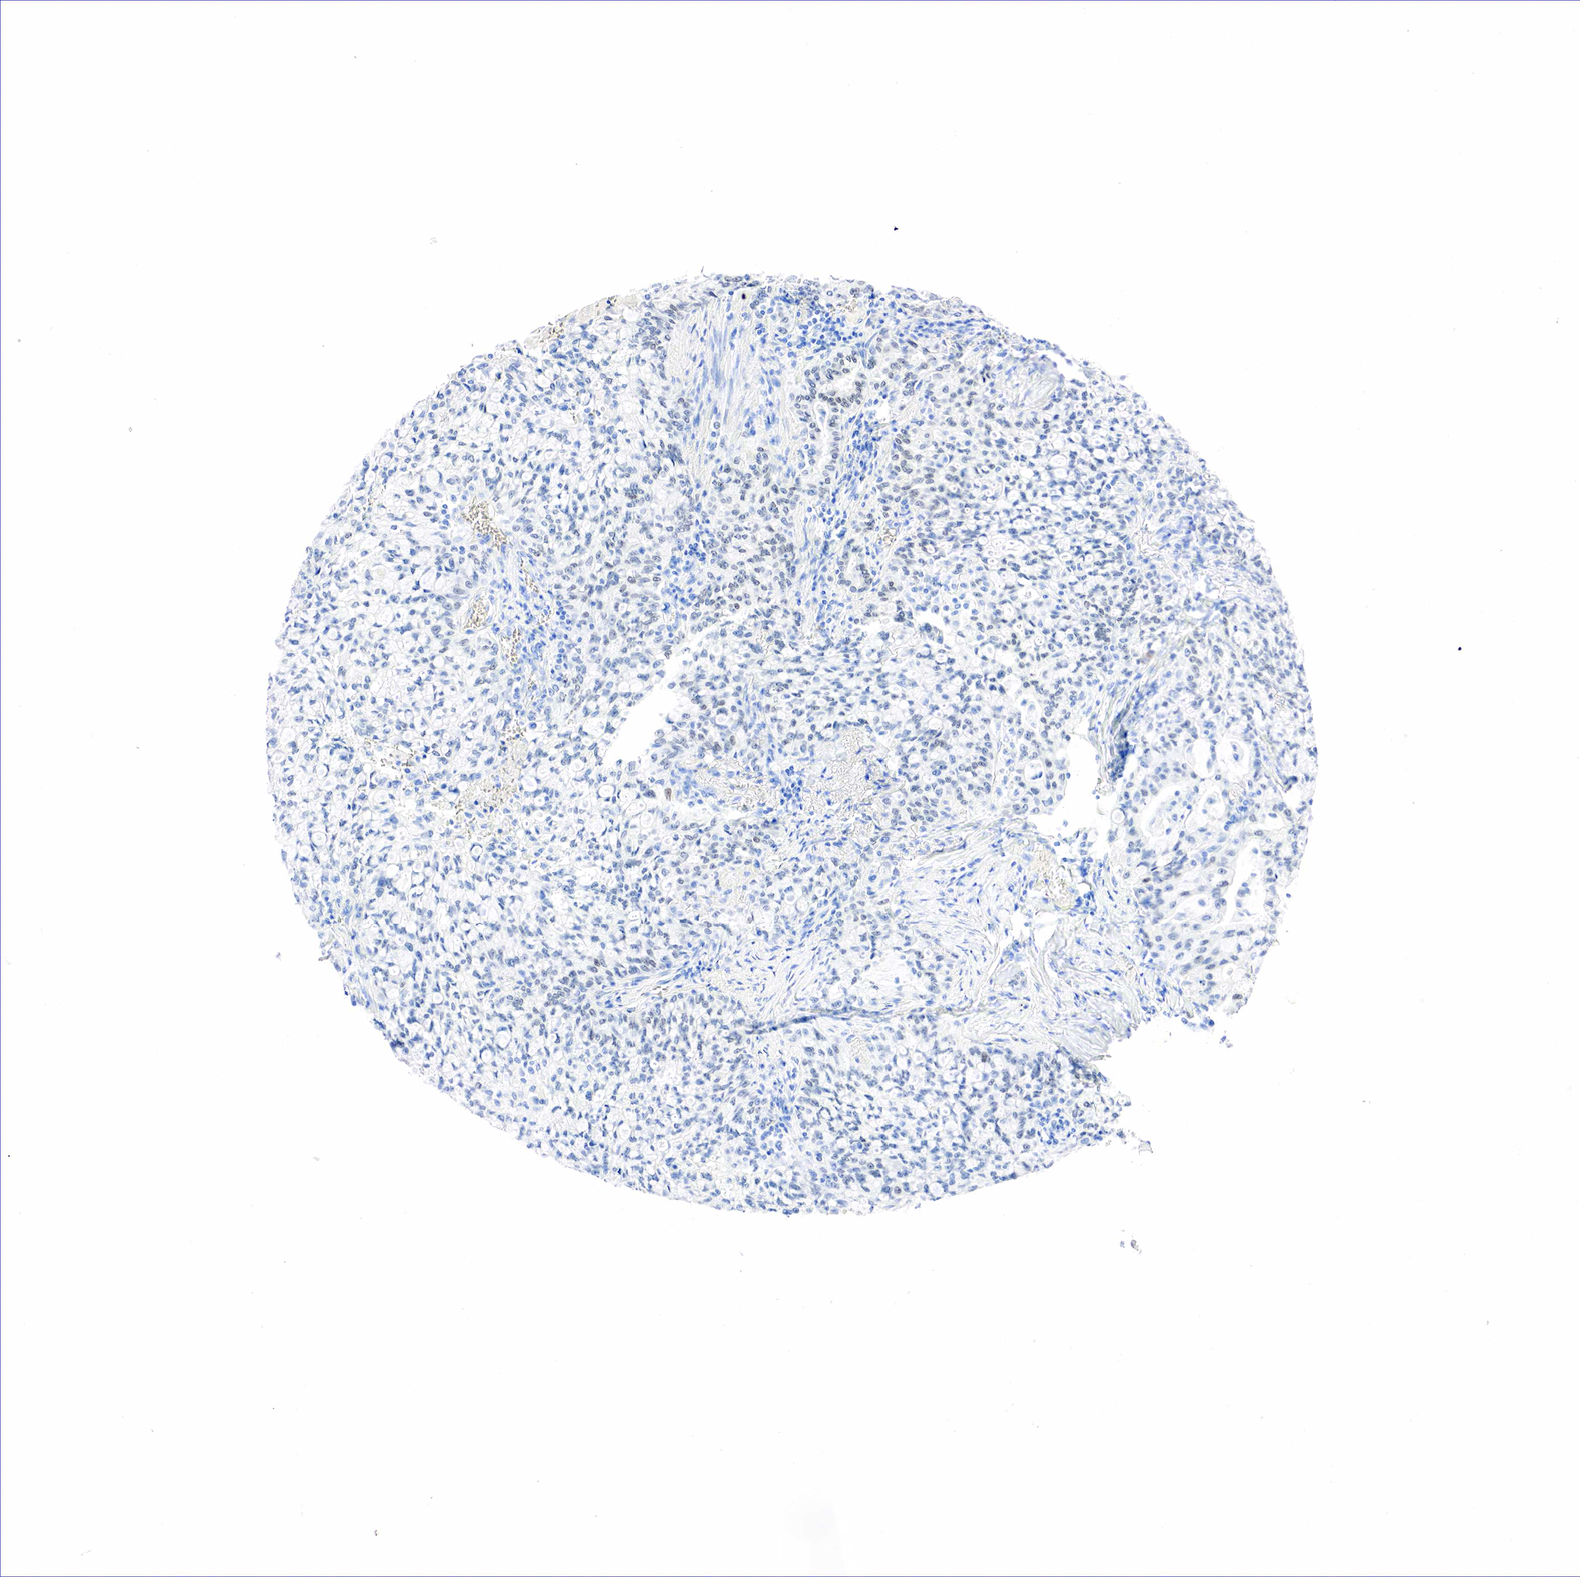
{"staining": {"intensity": "moderate", "quantity": "25%-75%", "location": "nuclear"}, "tissue": "lung cancer", "cell_type": "Tumor cells", "image_type": "cancer", "snomed": [{"axis": "morphology", "description": "Adenocarcinoma, NOS"}, {"axis": "topography", "description": "Lung"}], "caption": "Immunohistochemistry of adenocarcinoma (lung) displays medium levels of moderate nuclear staining in about 25%-75% of tumor cells. (DAB IHC, brown staining for protein, blue staining for nuclei).", "gene": "NKX2-1", "patient": {"sex": "female", "age": 44}}